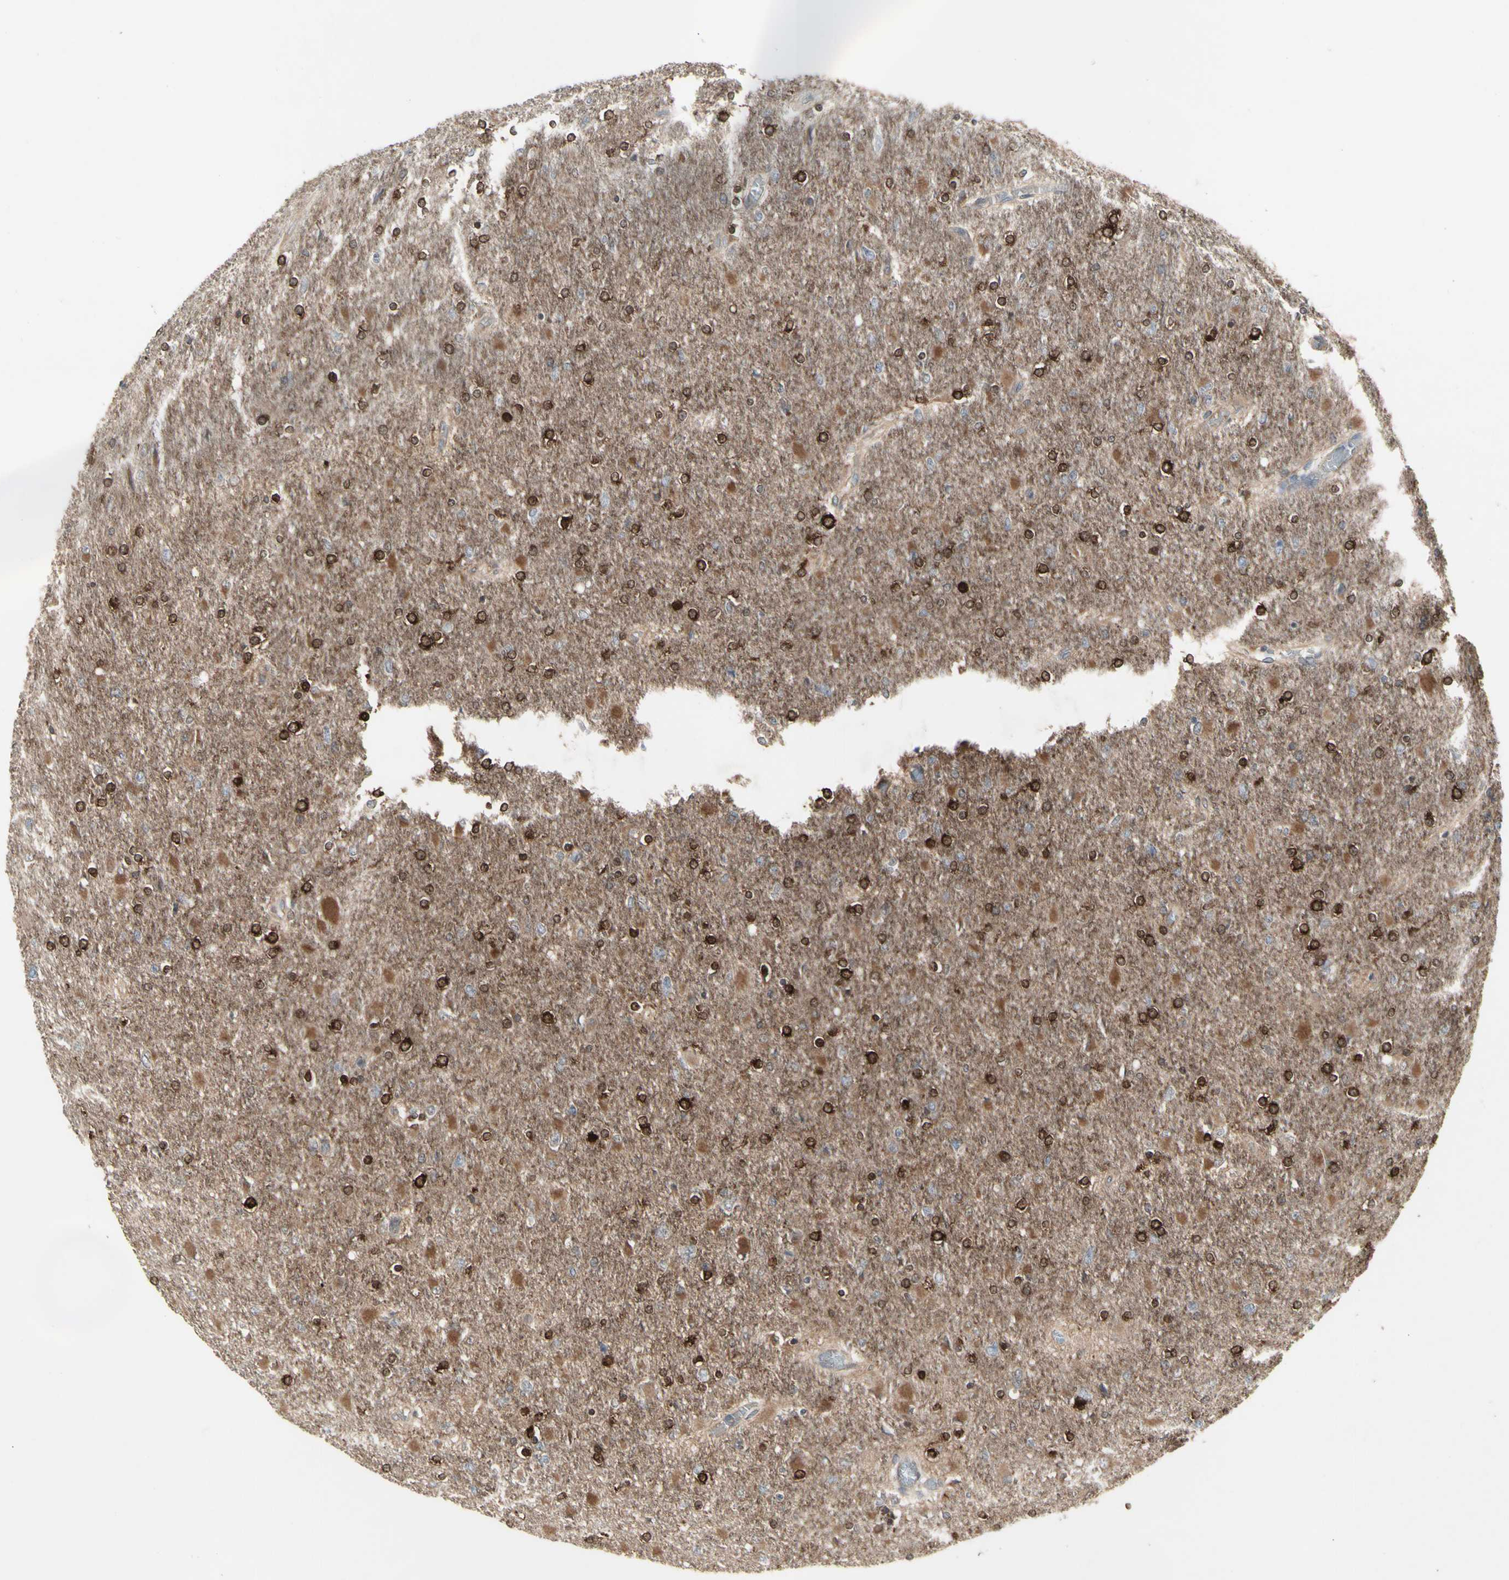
{"staining": {"intensity": "strong", "quantity": "25%-75%", "location": "cytoplasmic/membranous"}, "tissue": "glioma", "cell_type": "Tumor cells", "image_type": "cancer", "snomed": [{"axis": "morphology", "description": "Glioma, malignant, High grade"}, {"axis": "topography", "description": "Cerebral cortex"}], "caption": "IHC photomicrograph of high-grade glioma (malignant) stained for a protein (brown), which exhibits high levels of strong cytoplasmic/membranous staining in approximately 25%-75% of tumor cells.", "gene": "CHURC1-FNTB", "patient": {"sex": "female", "age": 36}}